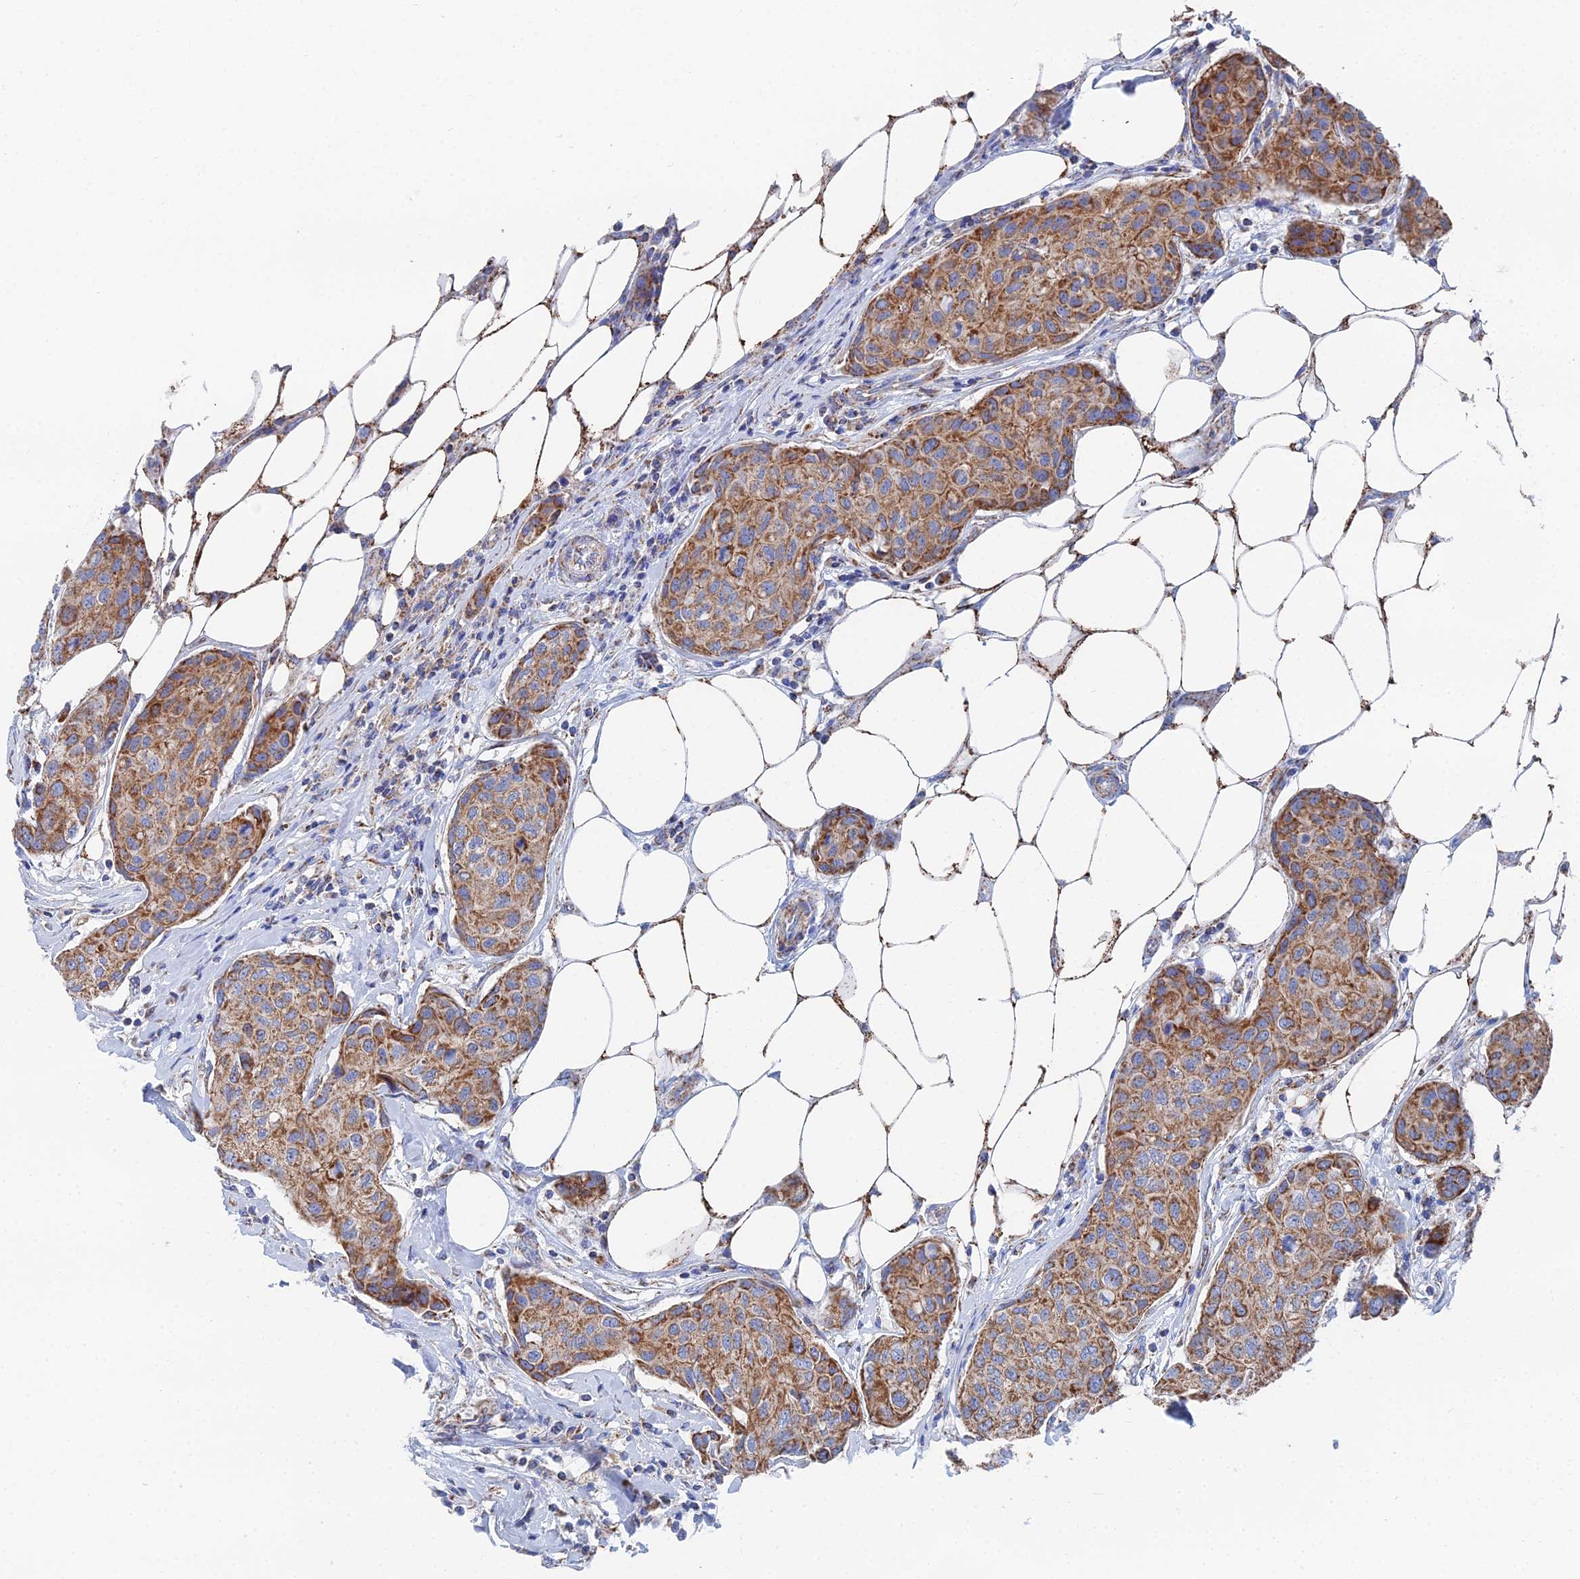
{"staining": {"intensity": "moderate", "quantity": ">75%", "location": "cytoplasmic/membranous"}, "tissue": "breast cancer", "cell_type": "Tumor cells", "image_type": "cancer", "snomed": [{"axis": "morphology", "description": "Duct carcinoma"}, {"axis": "topography", "description": "Breast"}], "caption": "Tumor cells show medium levels of moderate cytoplasmic/membranous expression in approximately >75% of cells in human breast infiltrating ductal carcinoma.", "gene": "IFT80", "patient": {"sex": "female", "age": 80}}